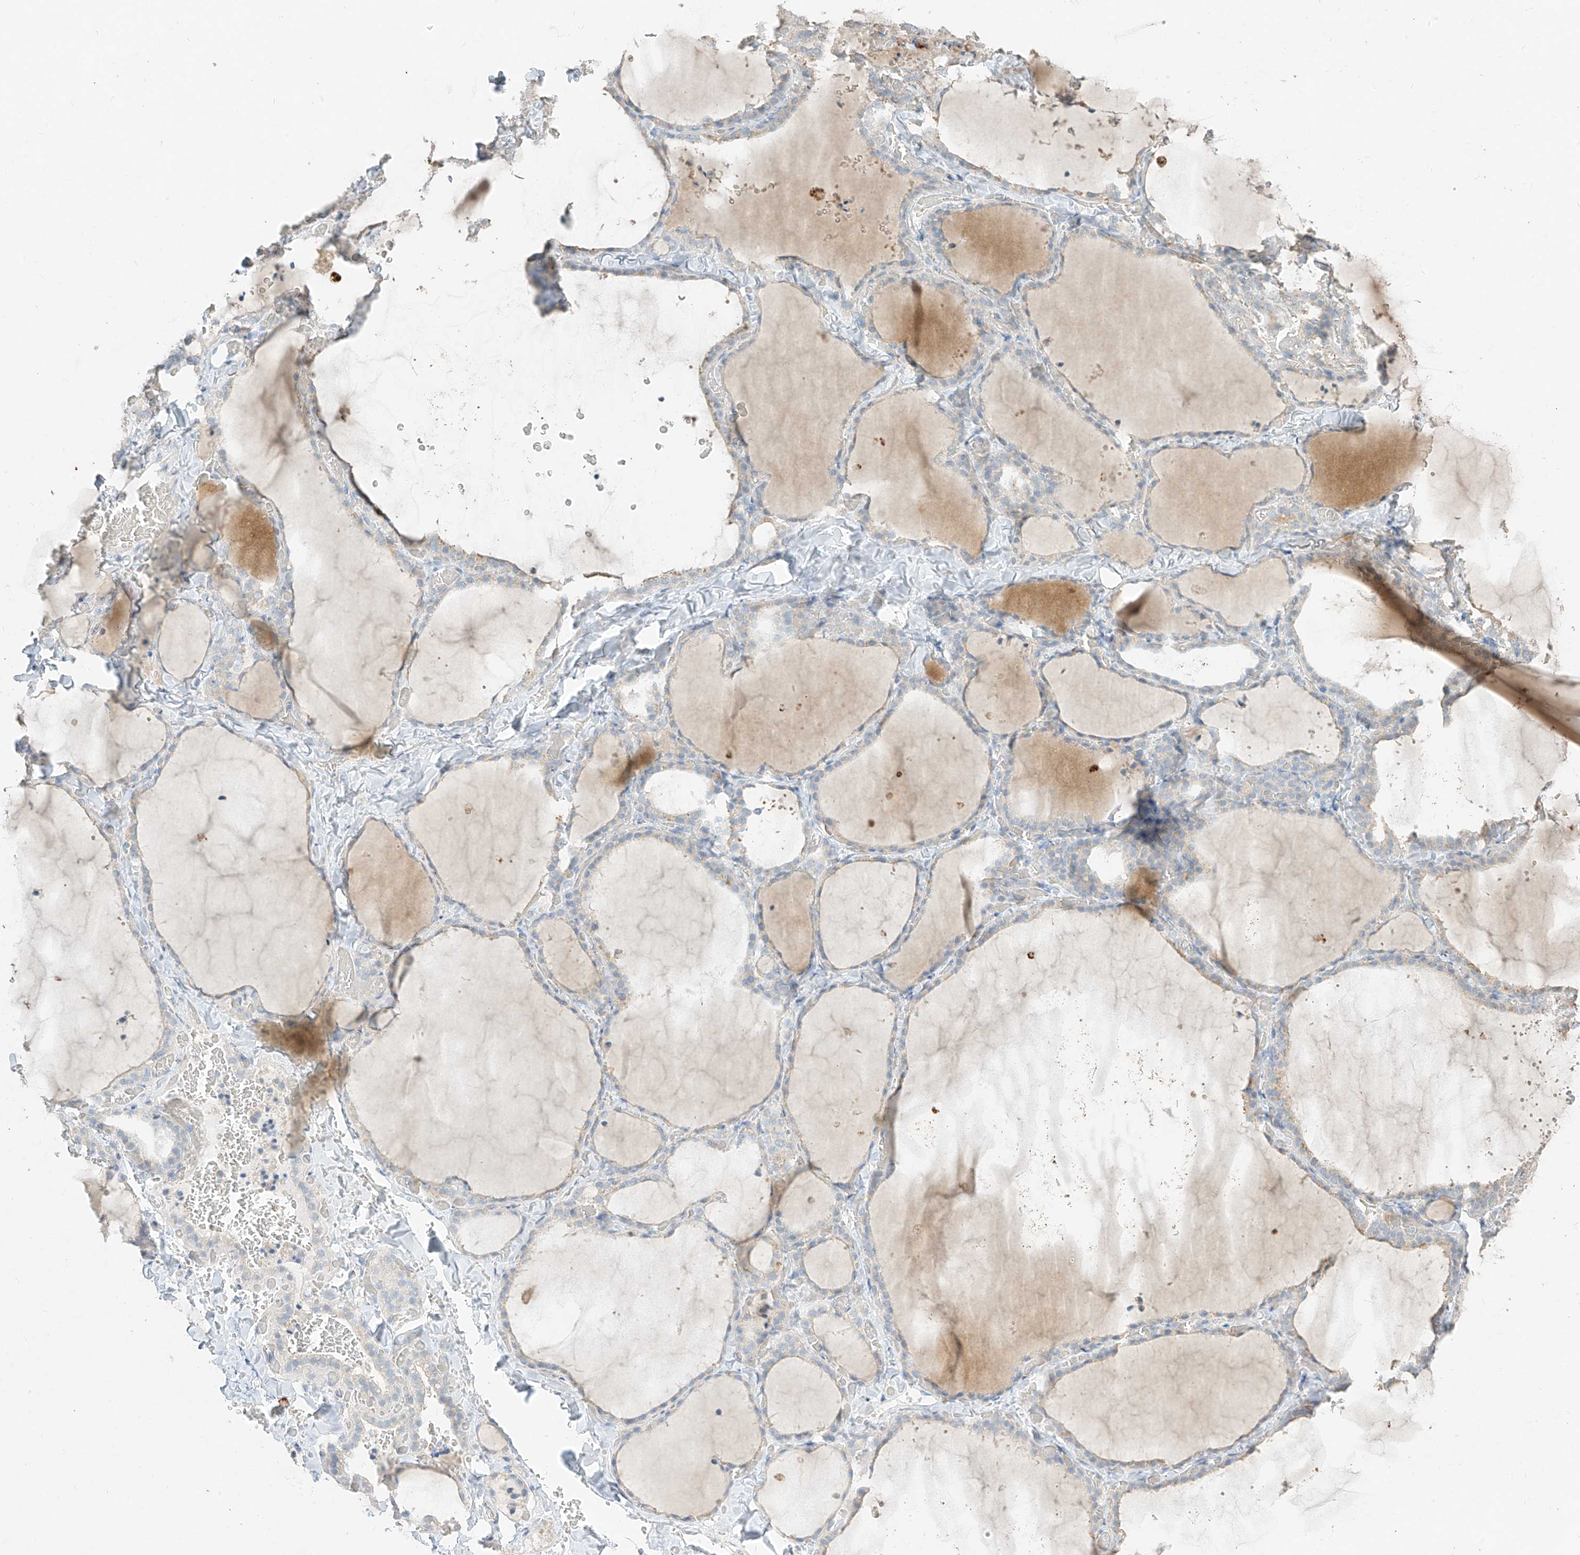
{"staining": {"intensity": "negative", "quantity": "none", "location": "none"}, "tissue": "thyroid gland", "cell_type": "Glandular cells", "image_type": "normal", "snomed": [{"axis": "morphology", "description": "Normal tissue, NOS"}, {"axis": "topography", "description": "Thyroid gland"}], "caption": "Immunohistochemistry (IHC) photomicrograph of normal human thyroid gland stained for a protein (brown), which exhibits no positivity in glandular cells.", "gene": "ZZEF1", "patient": {"sex": "female", "age": 22}}